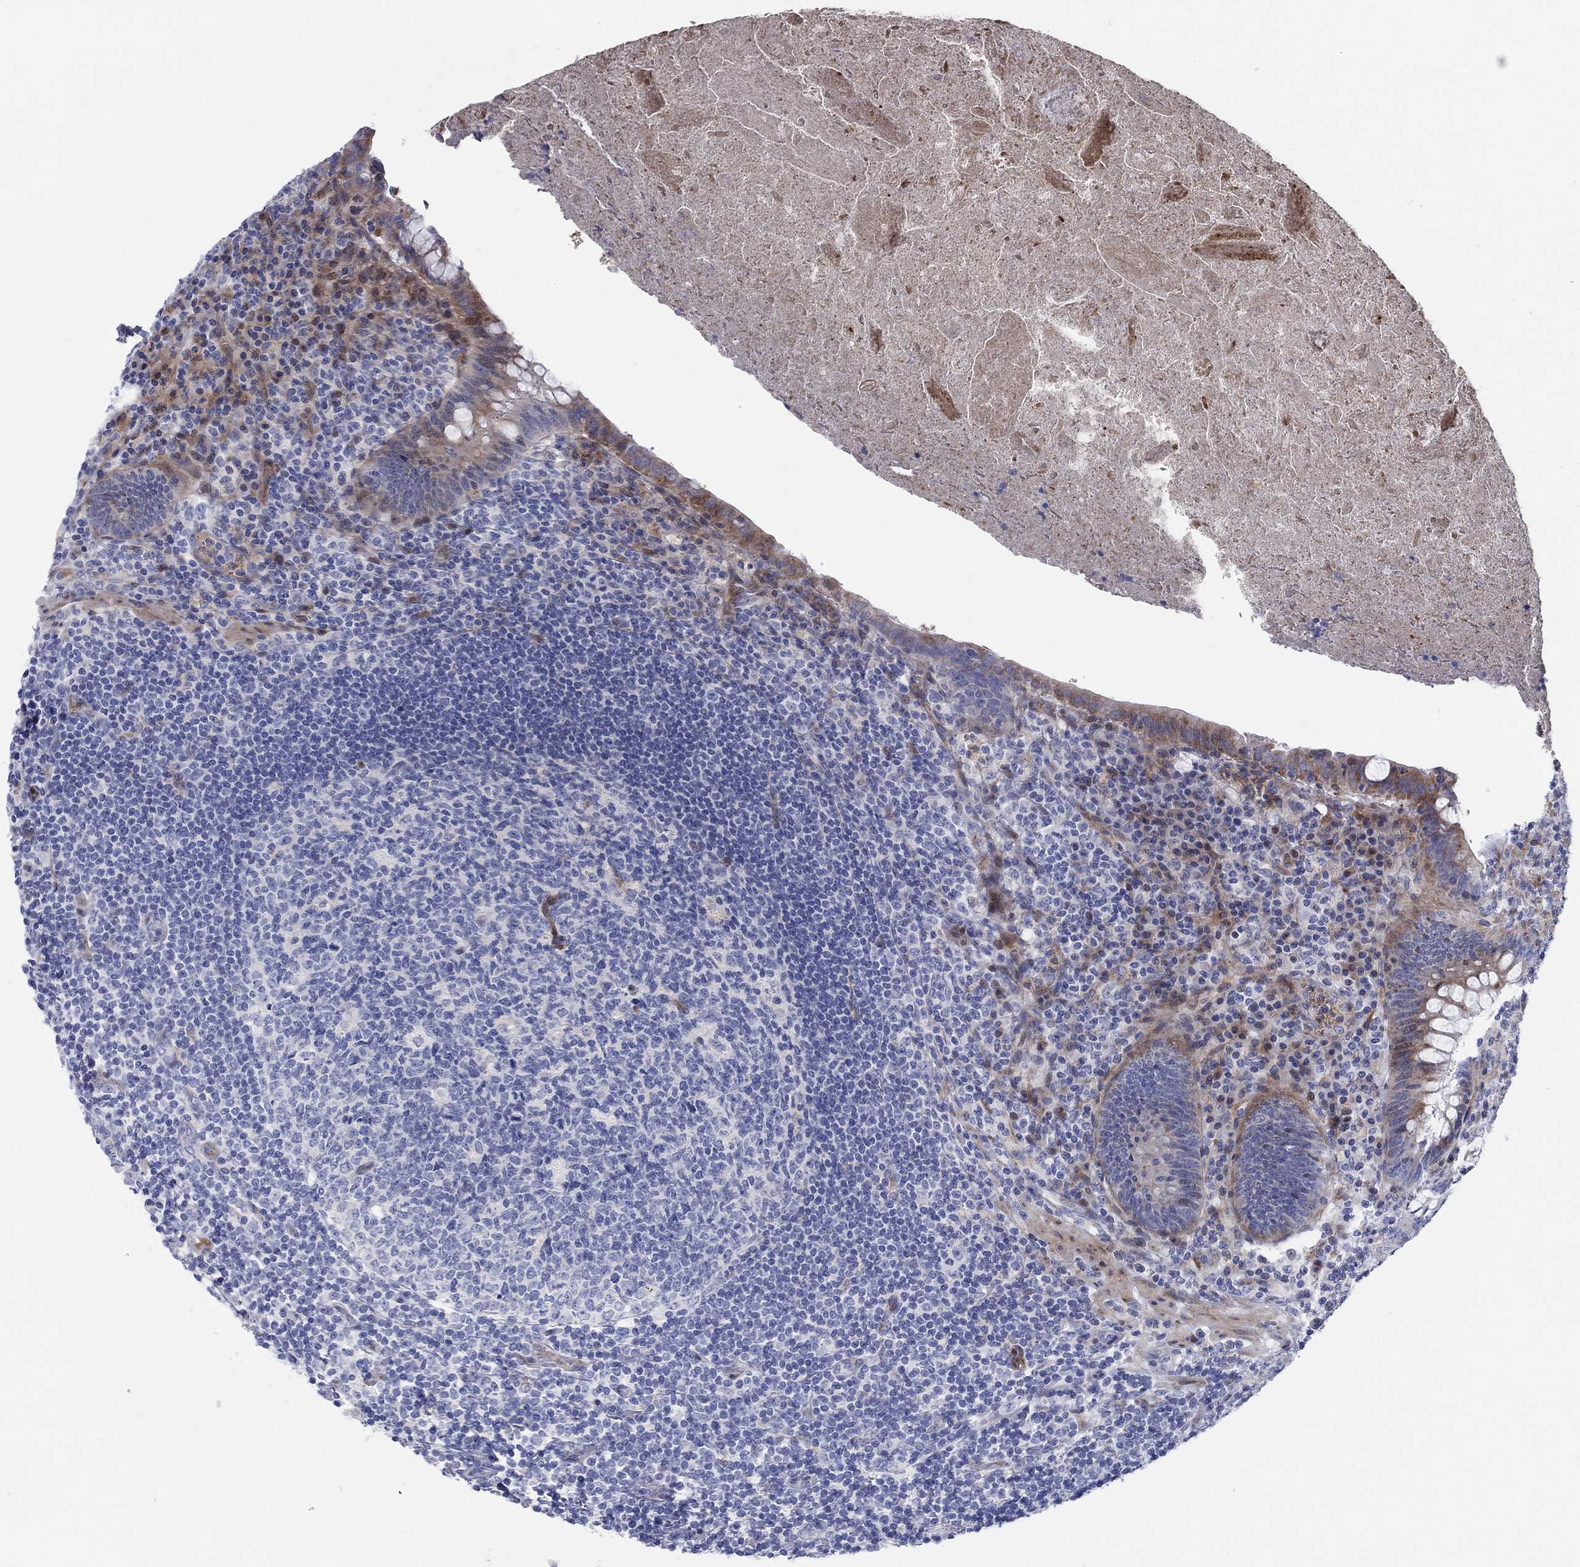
{"staining": {"intensity": "strong", "quantity": "<25%", "location": "cytoplasmic/membranous"}, "tissue": "appendix", "cell_type": "Glandular cells", "image_type": "normal", "snomed": [{"axis": "morphology", "description": "Normal tissue, NOS"}, {"axis": "topography", "description": "Appendix"}], "caption": "Brown immunohistochemical staining in unremarkable appendix reveals strong cytoplasmic/membranous expression in approximately <25% of glandular cells. The staining is performed using DAB (3,3'-diaminobenzidine) brown chromogen to label protein expression. The nuclei are counter-stained blue using hematoxylin.", "gene": "ARHGAP36", "patient": {"sex": "male", "age": 47}}